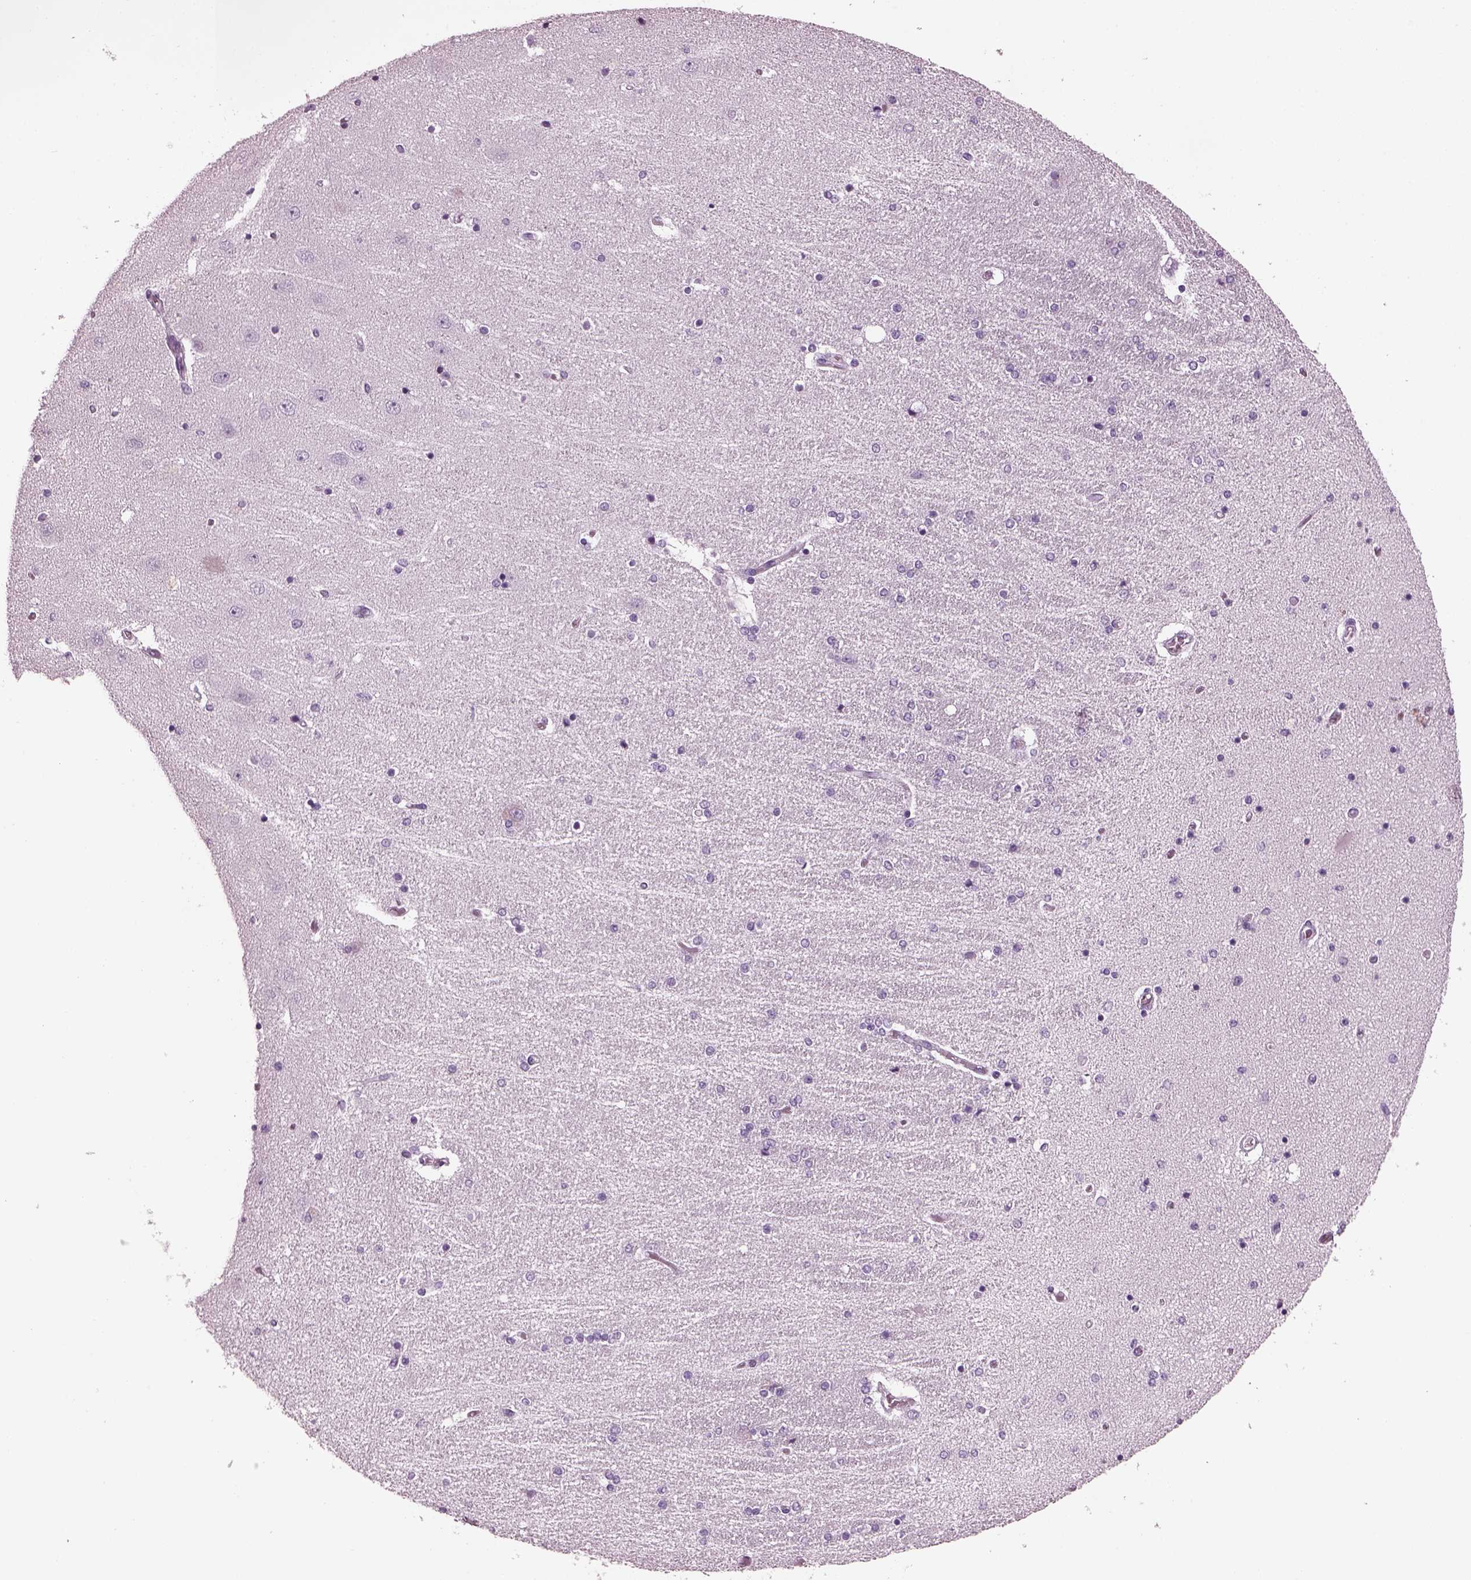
{"staining": {"intensity": "negative", "quantity": "none", "location": "none"}, "tissue": "hippocampus", "cell_type": "Glial cells", "image_type": "normal", "snomed": [{"axis": "morphology", "description": "Normal tissue, NOS"}, {"axis": "topography", "description": "Hippocampus"}], "caption": "The image reveals no staining of glial cells in benign hippocampus.", "gene": "PDC", "patient": {"sex": "female", "age": 54}}